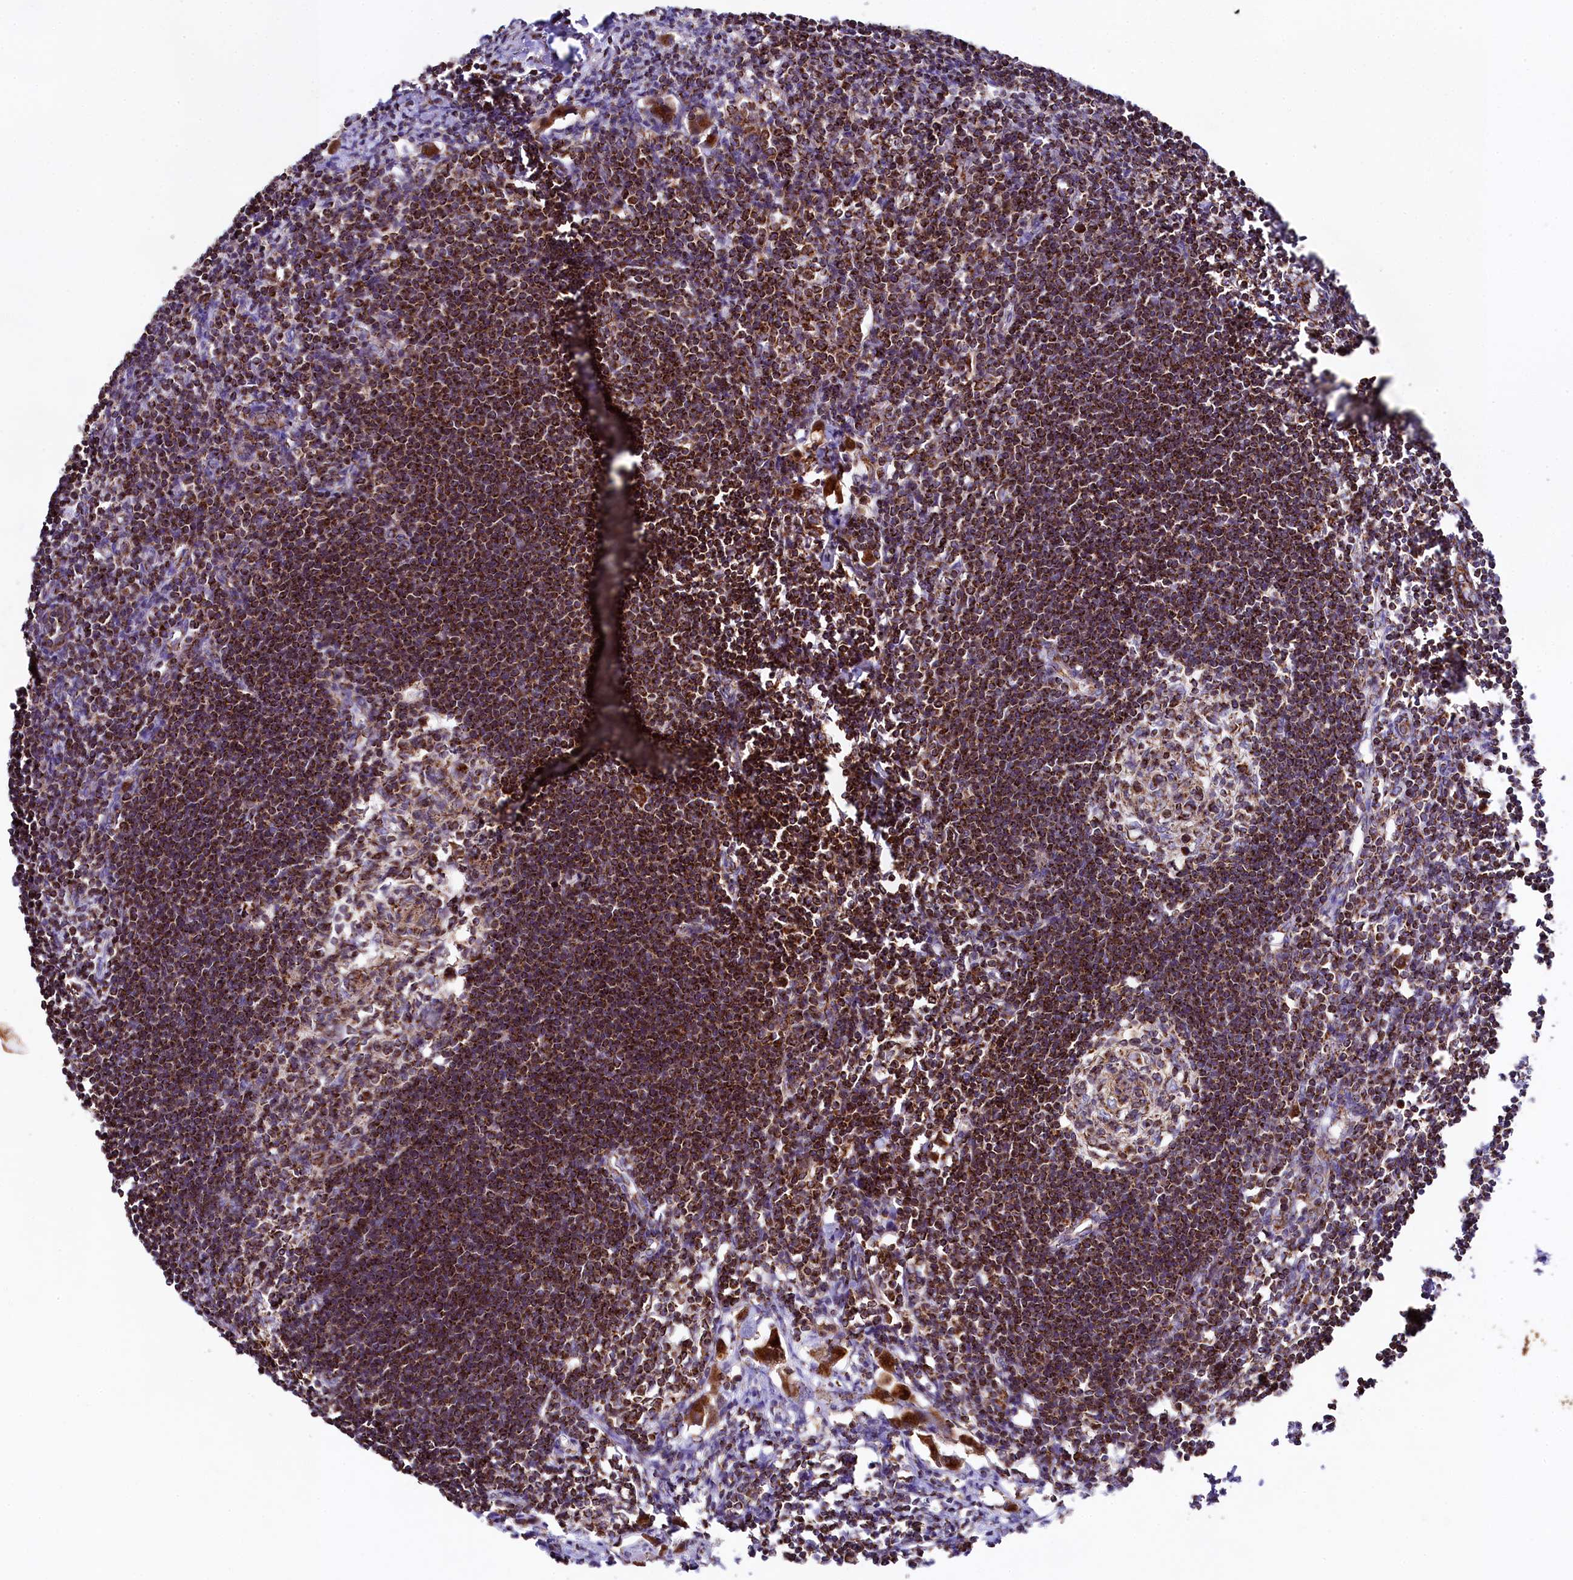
{"staining": {"intensity": "strong", "quantity": ">75%", "location": "cytoplasmic/membranous"}, "tissue": "lymph node", "cell_type": "Germinal center cells", "image_type": "normal", "snomed": [{"axis": "morphology", "description": "Normal tissue, NOS"}, {"axis": "morphology", "description": "Malignant melanoma, Metastatic site"}, {"axis": "topography", "description": "Lymph node"}], "caption": "This micrograph displays unremarkable lymph node stained with IHC to label a protein in brown. The cytoplasmic/membranous of germinal center cells show strong positivity for the protein. Nuclei are counter-stained blue.", "gene": "CLYBL", "patient": {"sex": "male", "age": 41}}